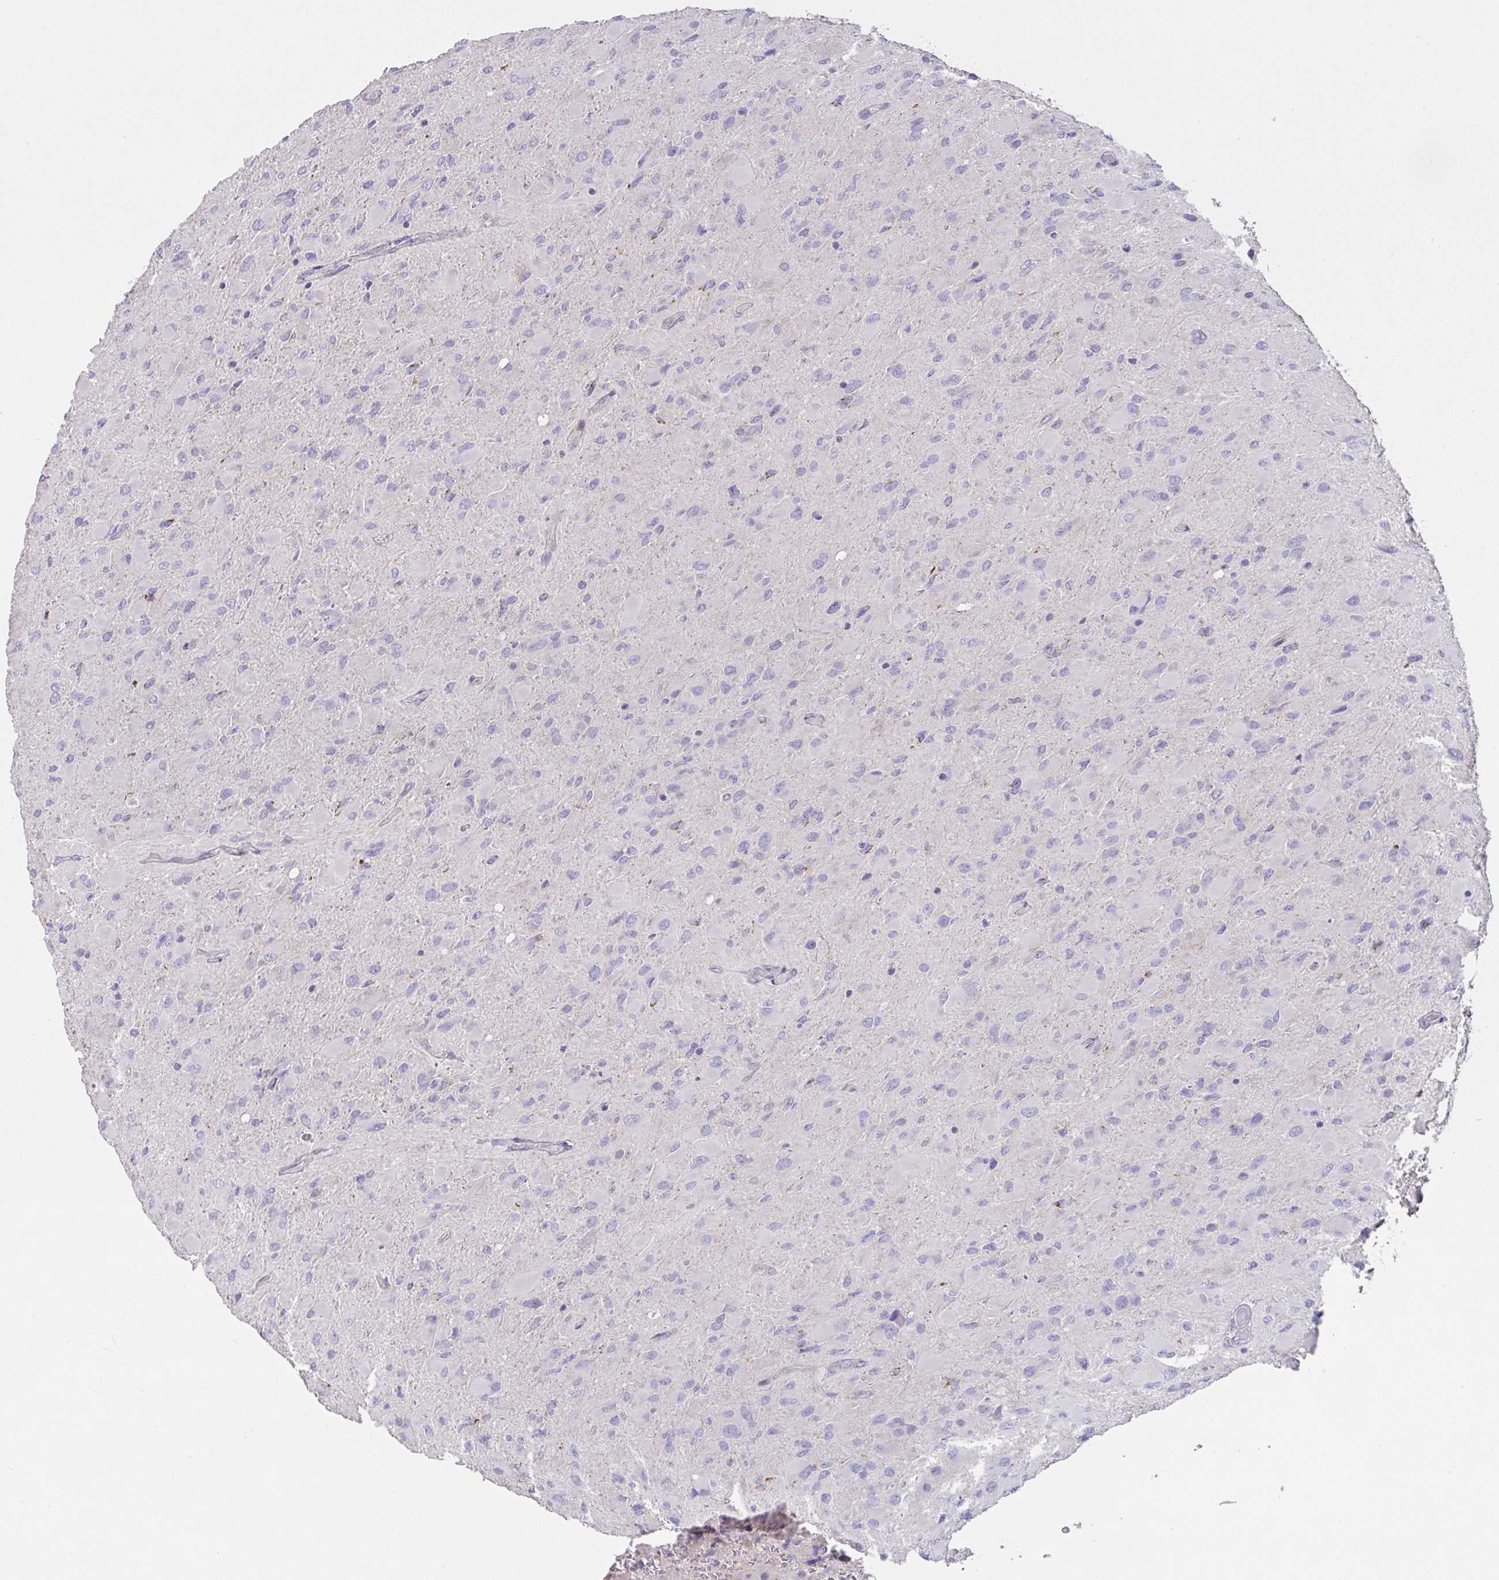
{"staining": {"intensity": "negative", "quantity": "none", "location": "none"}, "tissue": "glioma", "cell_type": "Tumor cells", "image_type": "cancer", "snomed": [{"axis": "morphology", "description": "Glioma, malignant, High grade"}, {"axis": "topography", "description": "Cerebral cortex"}], "caption": "This micrograph is of glioma stained with immunohistochemistry to label a protein in brown with the nuclei are counter-stained blue. There is no expression in tumor cells.", "gene": "DOK7", "patient": {"sex": "female", "age": 36}}